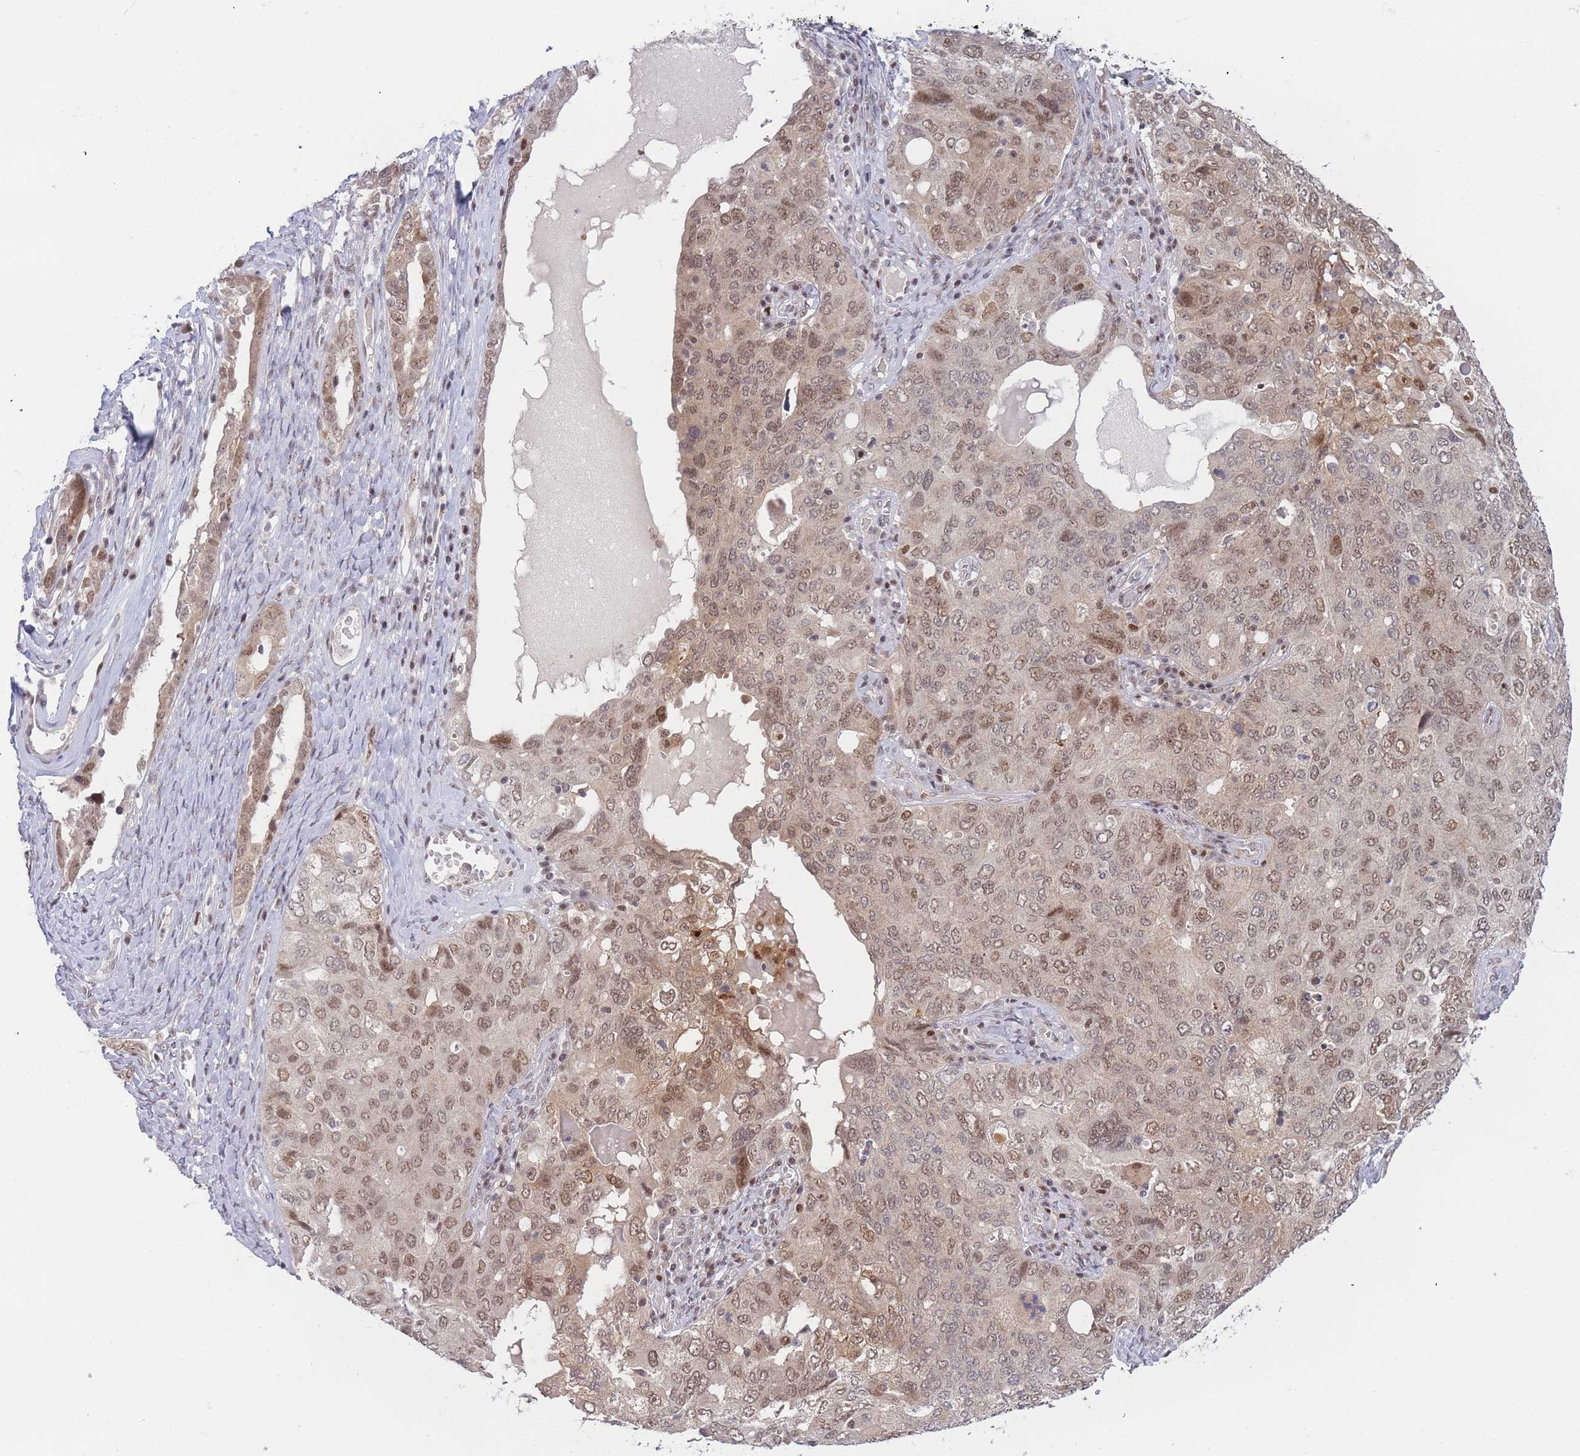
{"staining": {"intensity": "moderate", "quantity": ">75%", "location": "nuclear"}, "tissue": "ovarian cancer", "cell_type": "Tumor cells", "image_type": "cancer", "snomed": [{"axis": "morphology", "description": "Carcinoma, endometroid"}, {"axis": "topography", "description": "Ovary"}], "caption": "Immunohistochemistry (DAB (3,3'-diaminobenzidine)) staining of human endometroid carcinoma (ovarian) reveals moderate nuclear protein expression in approximately >75% of tumor cells.", "gene": "DEAF1", "patient": {"sex": "female", "age": 62}}